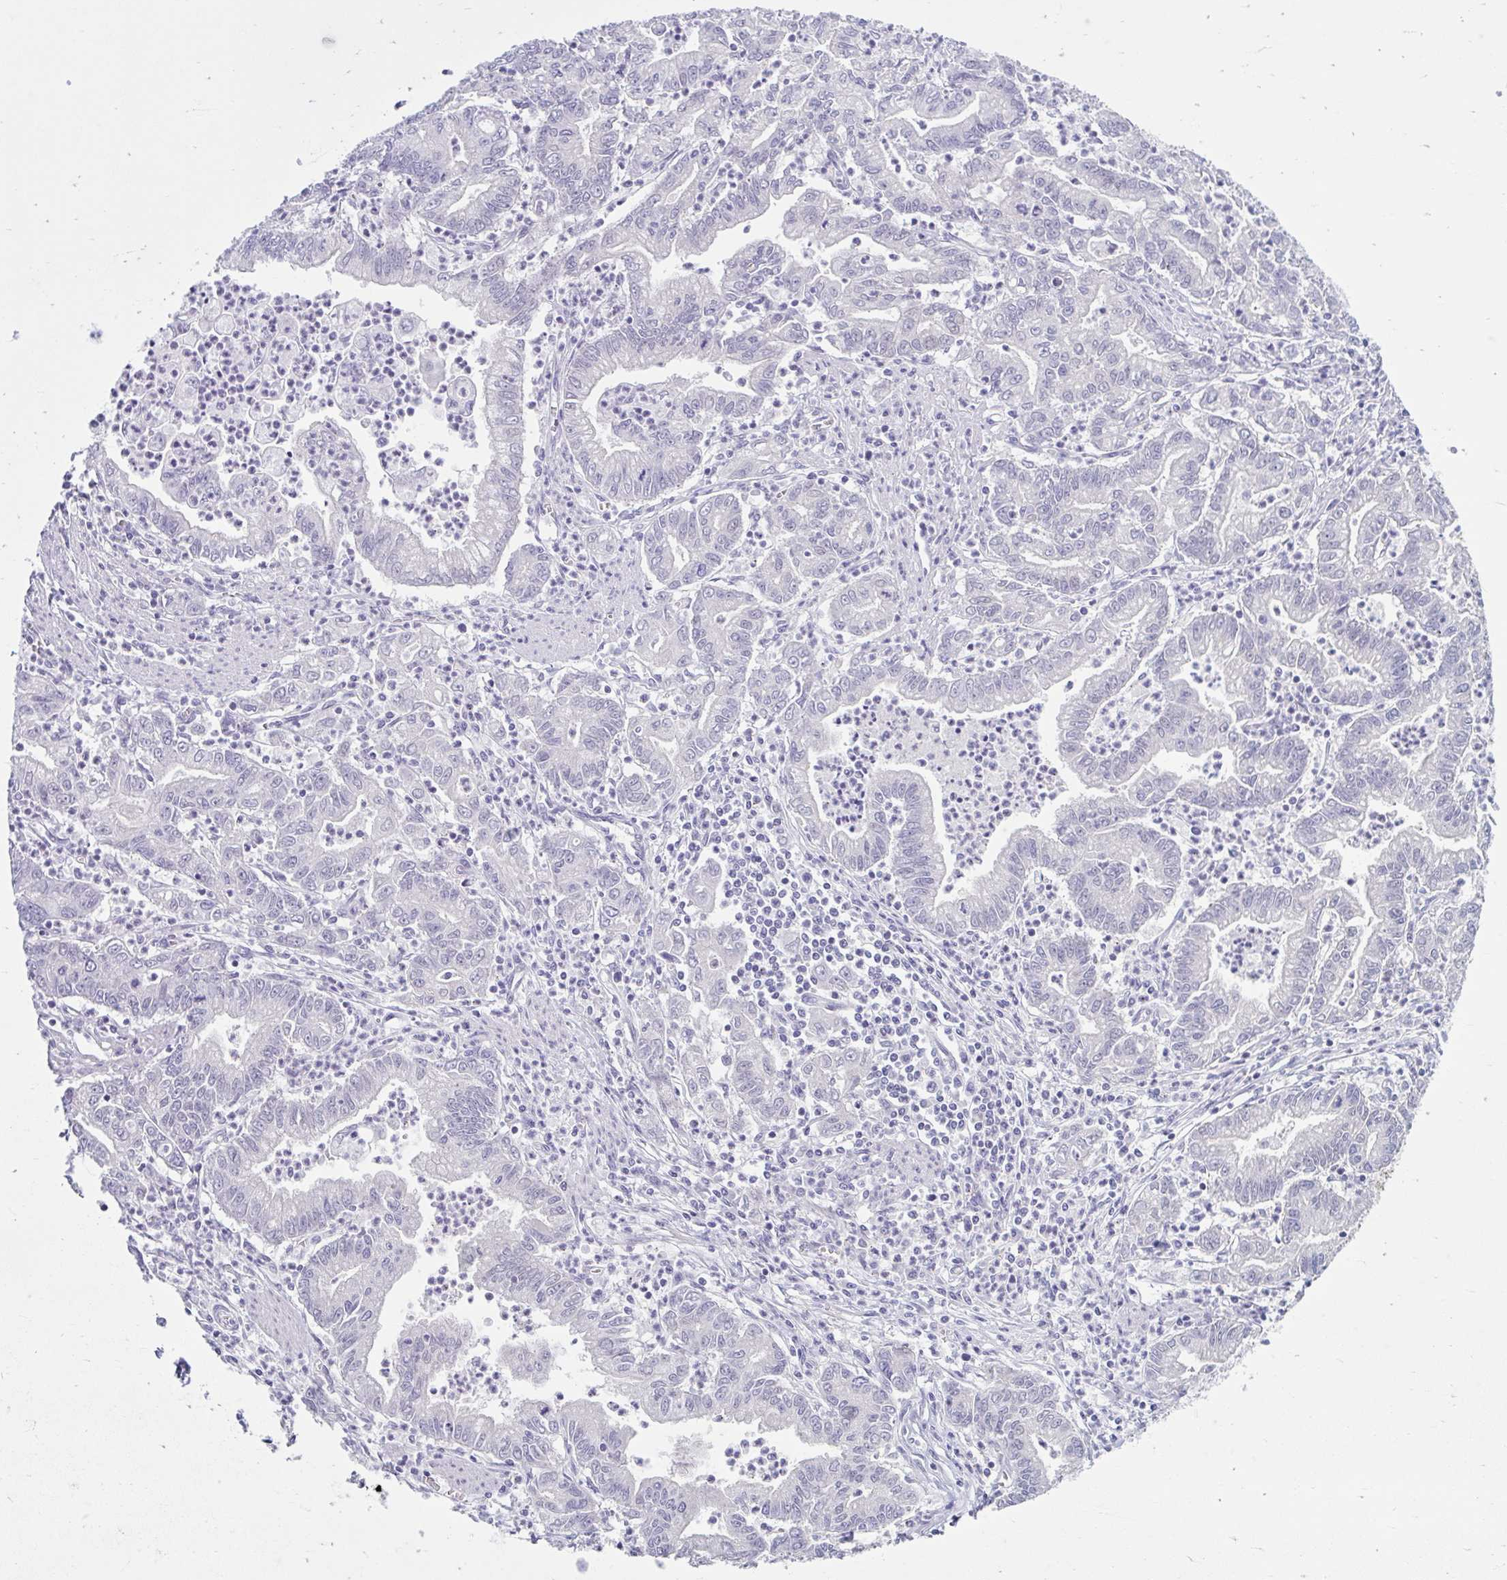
{"staining": {"intensity": "negative", "quantity": "none", "location": "none"}, "tissue": "stomach cancer", "cell_type": "Tumor cells", "image_type": "cancer", "snomed": [{"axis": "morphology", "description": "Adenocarcinoma, NOS"}, {"axis": "topography", "description": "Stomach, upper"}], "caption": "There is no significant staining in tumor cells of stomach adenocarcinoma.", "gene": "FAM153A", "patient": {"sex": "female", "age": 79}}